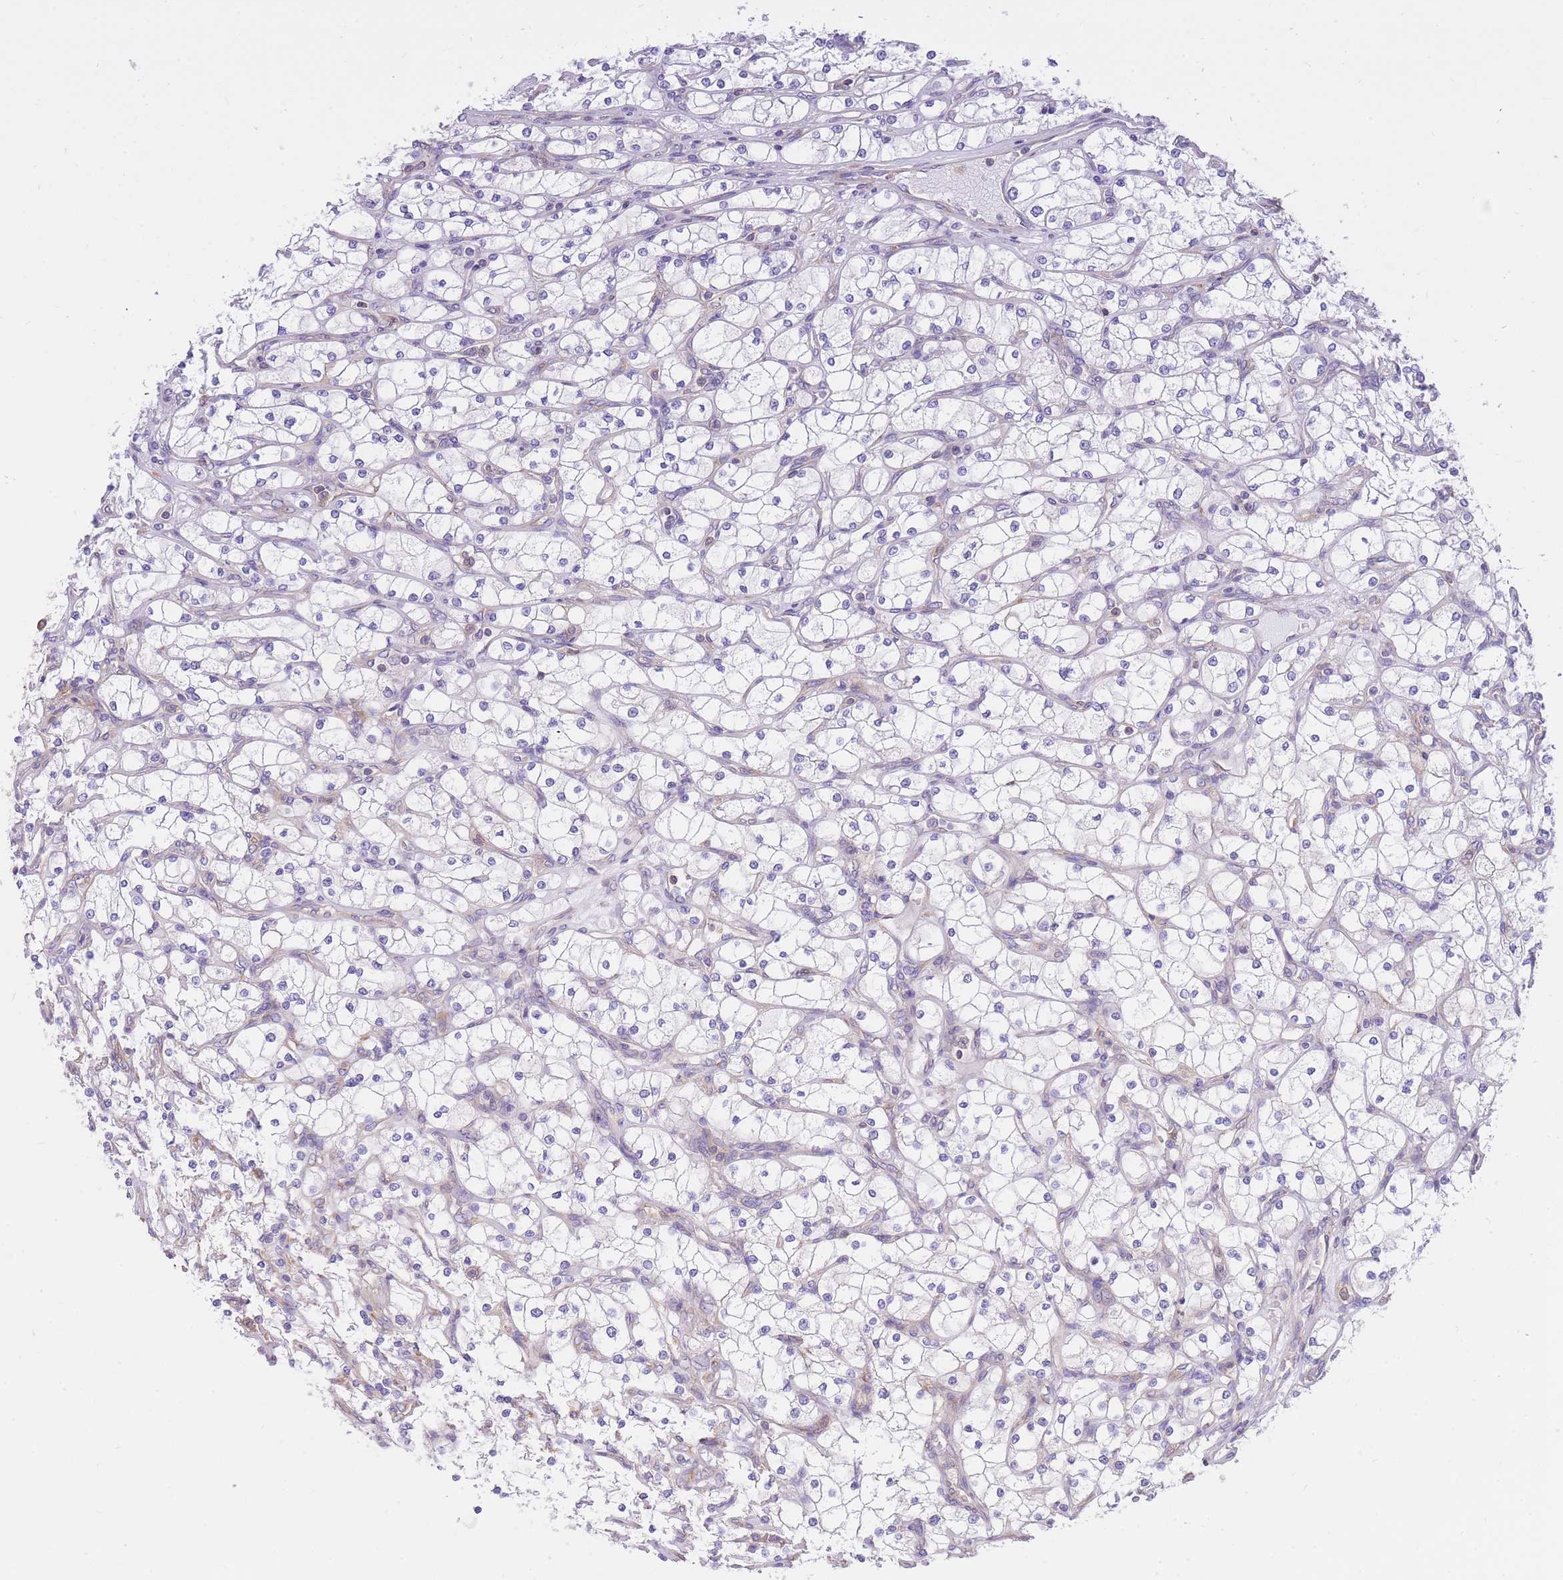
{"staining": {"intensity": "weak", "quantity": "<25%", "location": "cytoplasmic/membranous"}, "tissue": "renal cancer", "cell_type": "Tumor cells", "image_type": "cancer", "snomed": [{"axis": "morphology", "description": "Adenocarcinoma, NOS"}, {"axis": "topography", "description": "Kidney"}], "caption": "Immunohistochemical staining of human adenocarcinoma (renal) exhibits no significant staining in tumor cells.", "gene": "GBP7", "patient": {"sex": "male", "age": 80}}